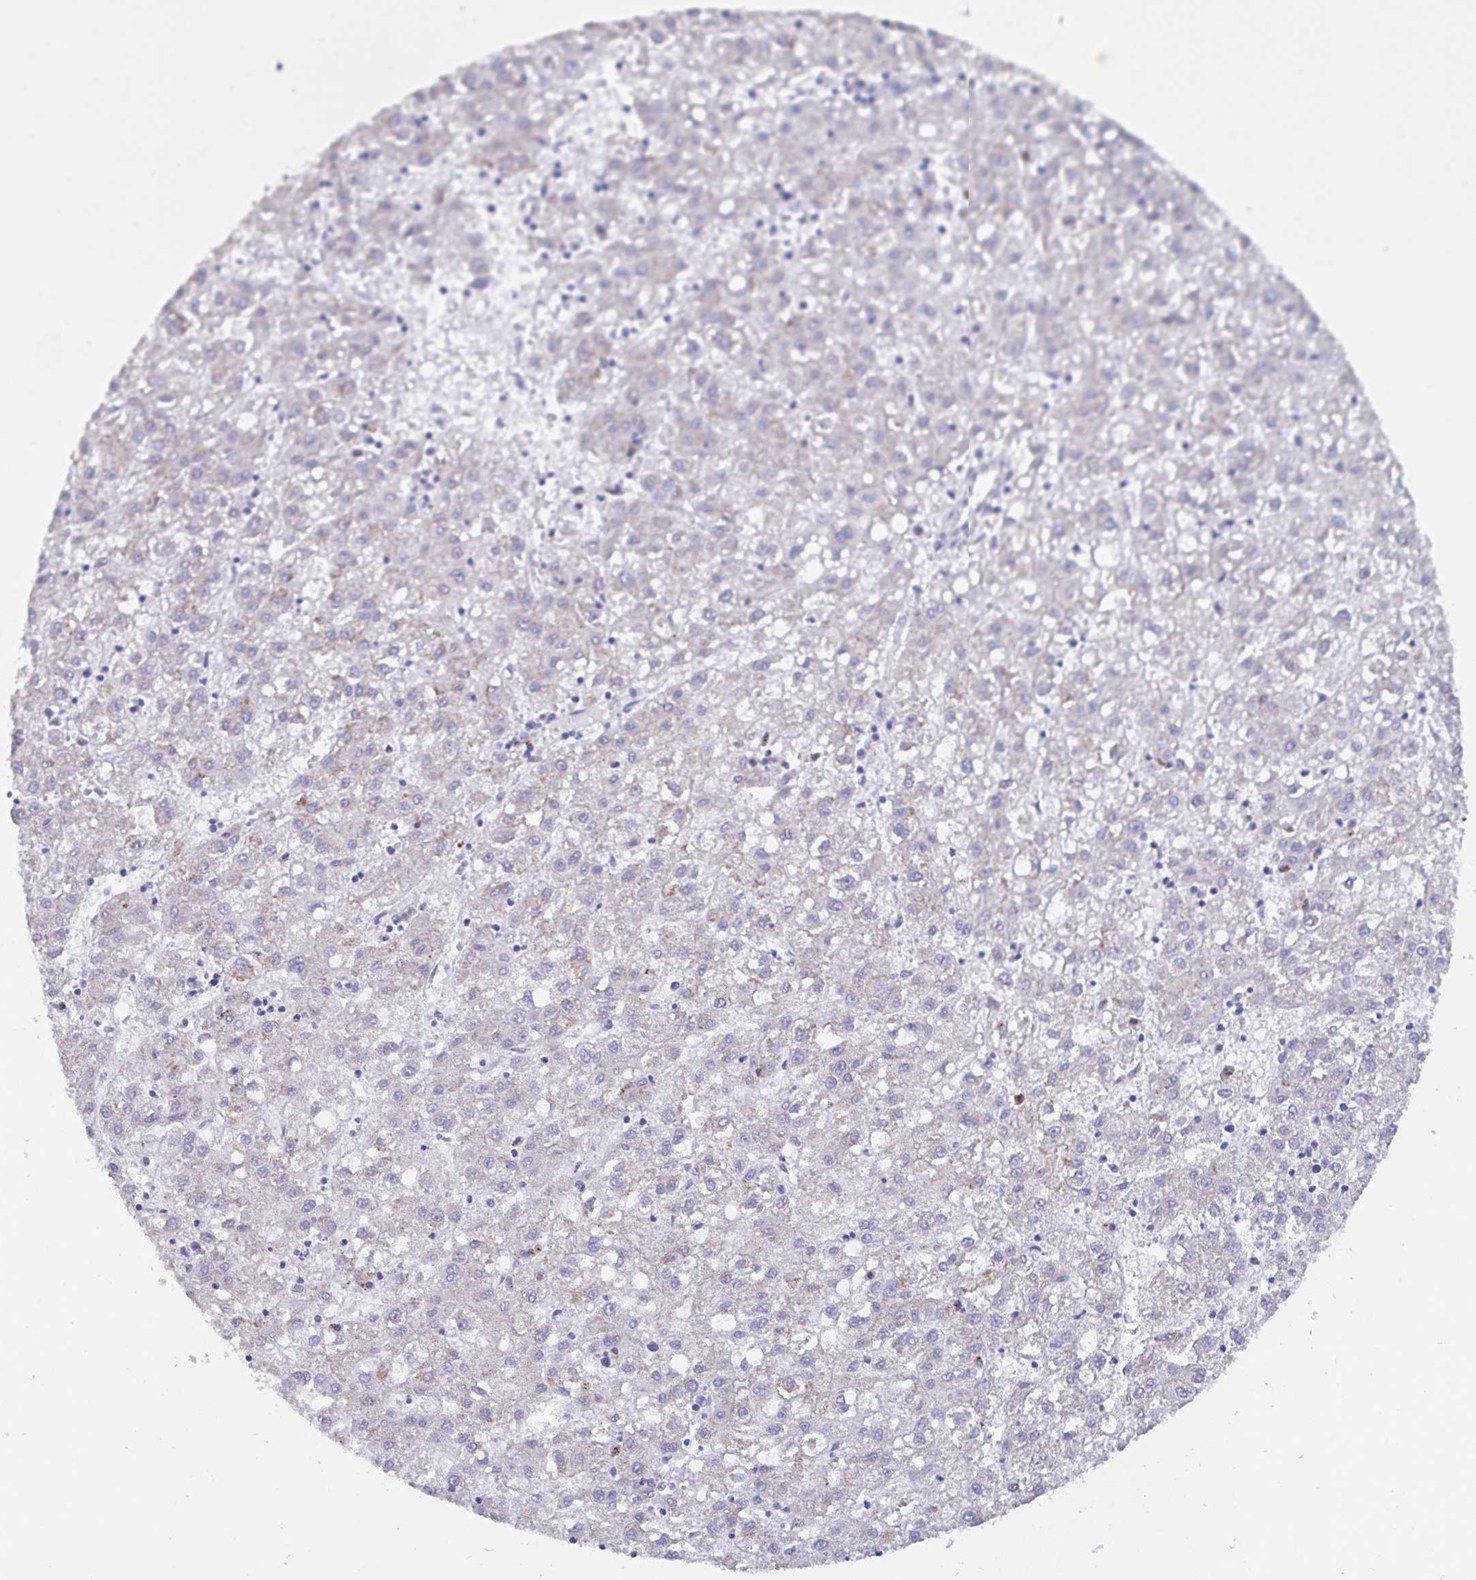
{"staining": {"intensity": "weak", "quantity": "<25%", "location": "cytoplasmic/membranous"}, "tissue": "liver cancer", "cell_type": "Tumor cells", "image_type": "cancer", "snomed": [{"axis": "morphology", "description": "Carcinoma, Hepatocellular, NOS"}, {"axis": "topography", "description": "Liver"}], "caption": "Immunohistochemistry micrograph of liver cancer (hepatocellular carcinoma) stained for a protein (brown), which displays no staining in tumor cells.", "gene": "PROSER3", "patient": {"sex": "male", "age": 72}}